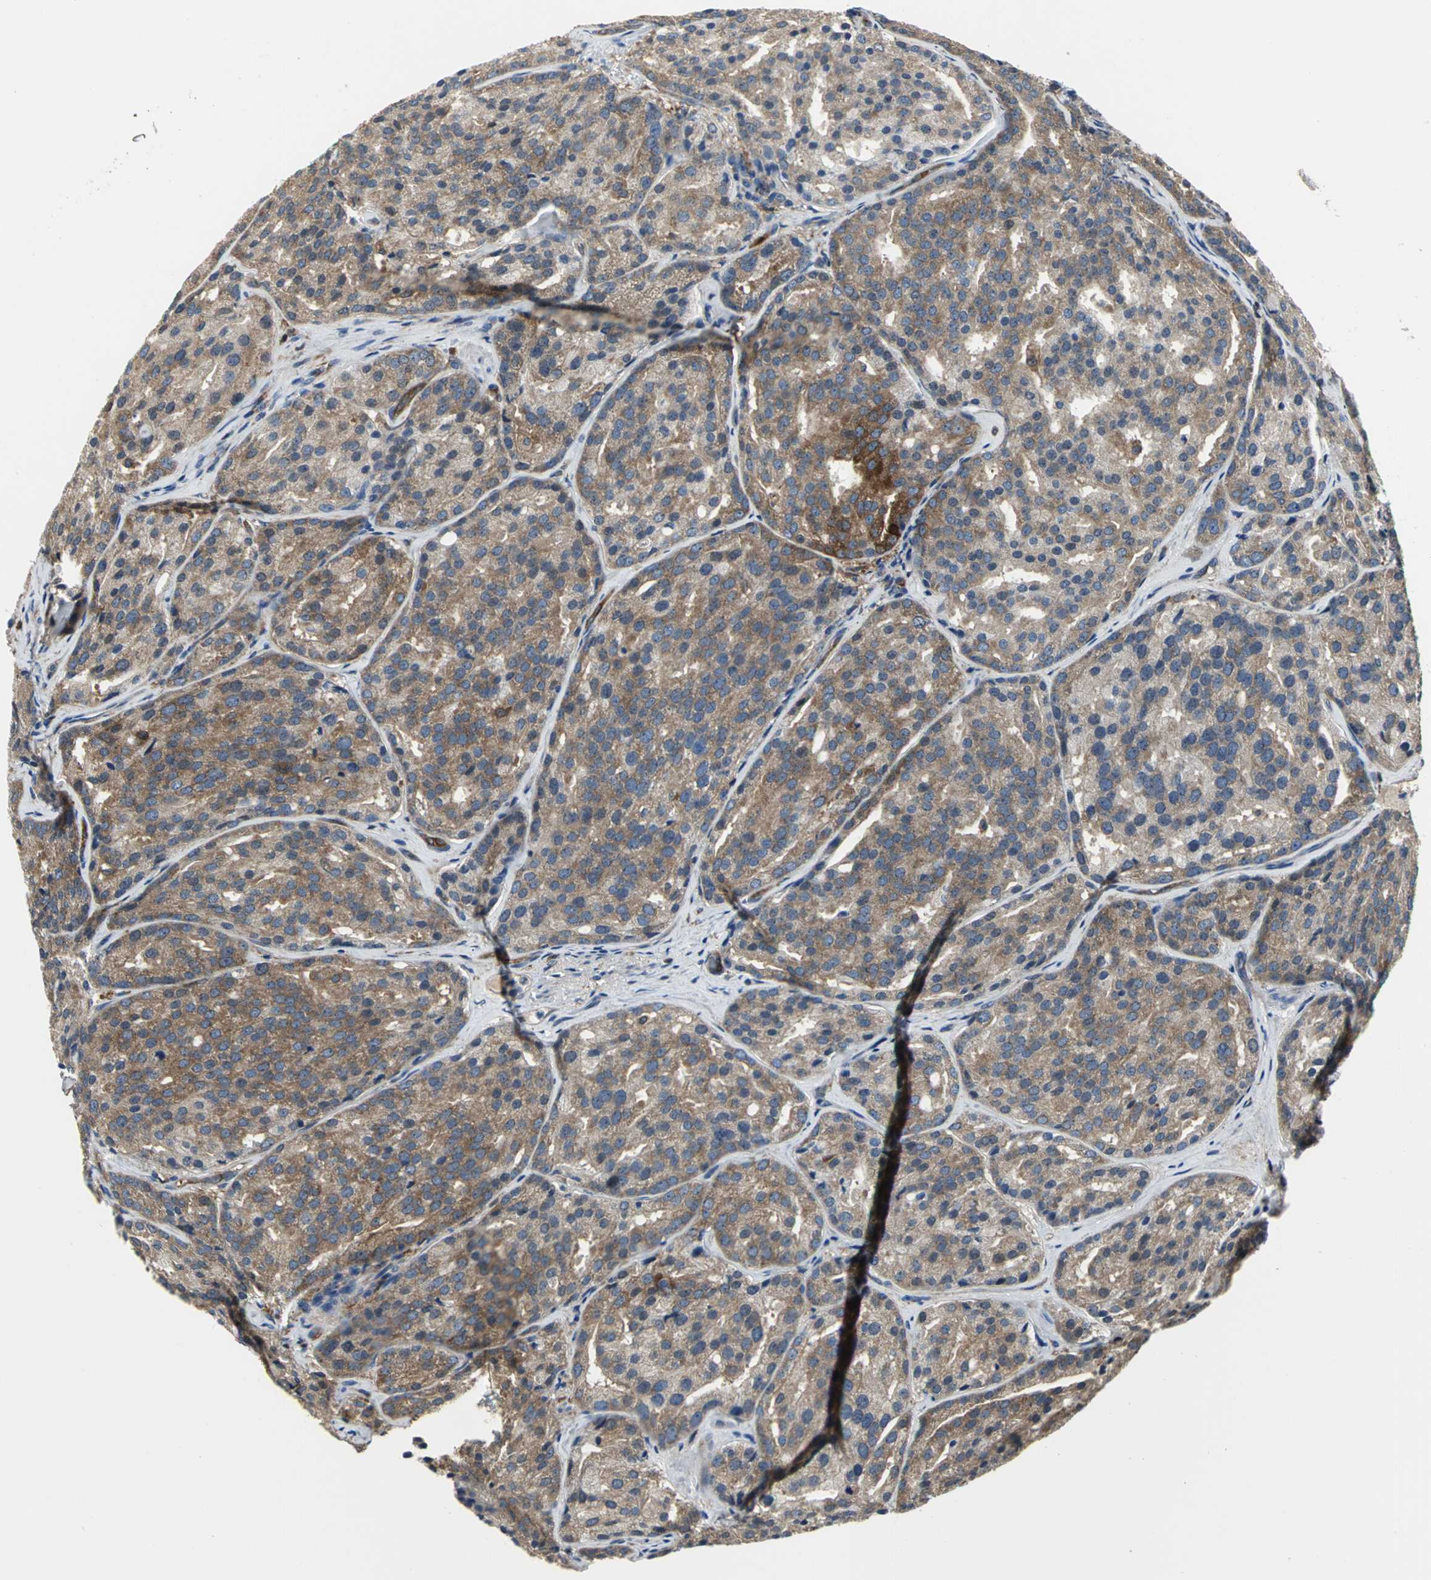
{"staining": {"intensity": "strong", "quantity": ">75%", "location": "cytoplasmic/membranous"}, "tissue": "prostate cancer", "cell_type": "Tumor cells", "image_type": "cancer", "snomed": [{"axis": "morphology", "description": "Adenocarcinoma, High grade"}, {"axis": "topography", "description": "Prostate"}], "caption": "Prostate cancer tissue displays strong cytoplasmic/membranous expression in approximately >75% of tumor cells, visualized by immunohistochemistry.", "gene": "CHRNB1", "patient": {"sex": "male", "age": 64}}